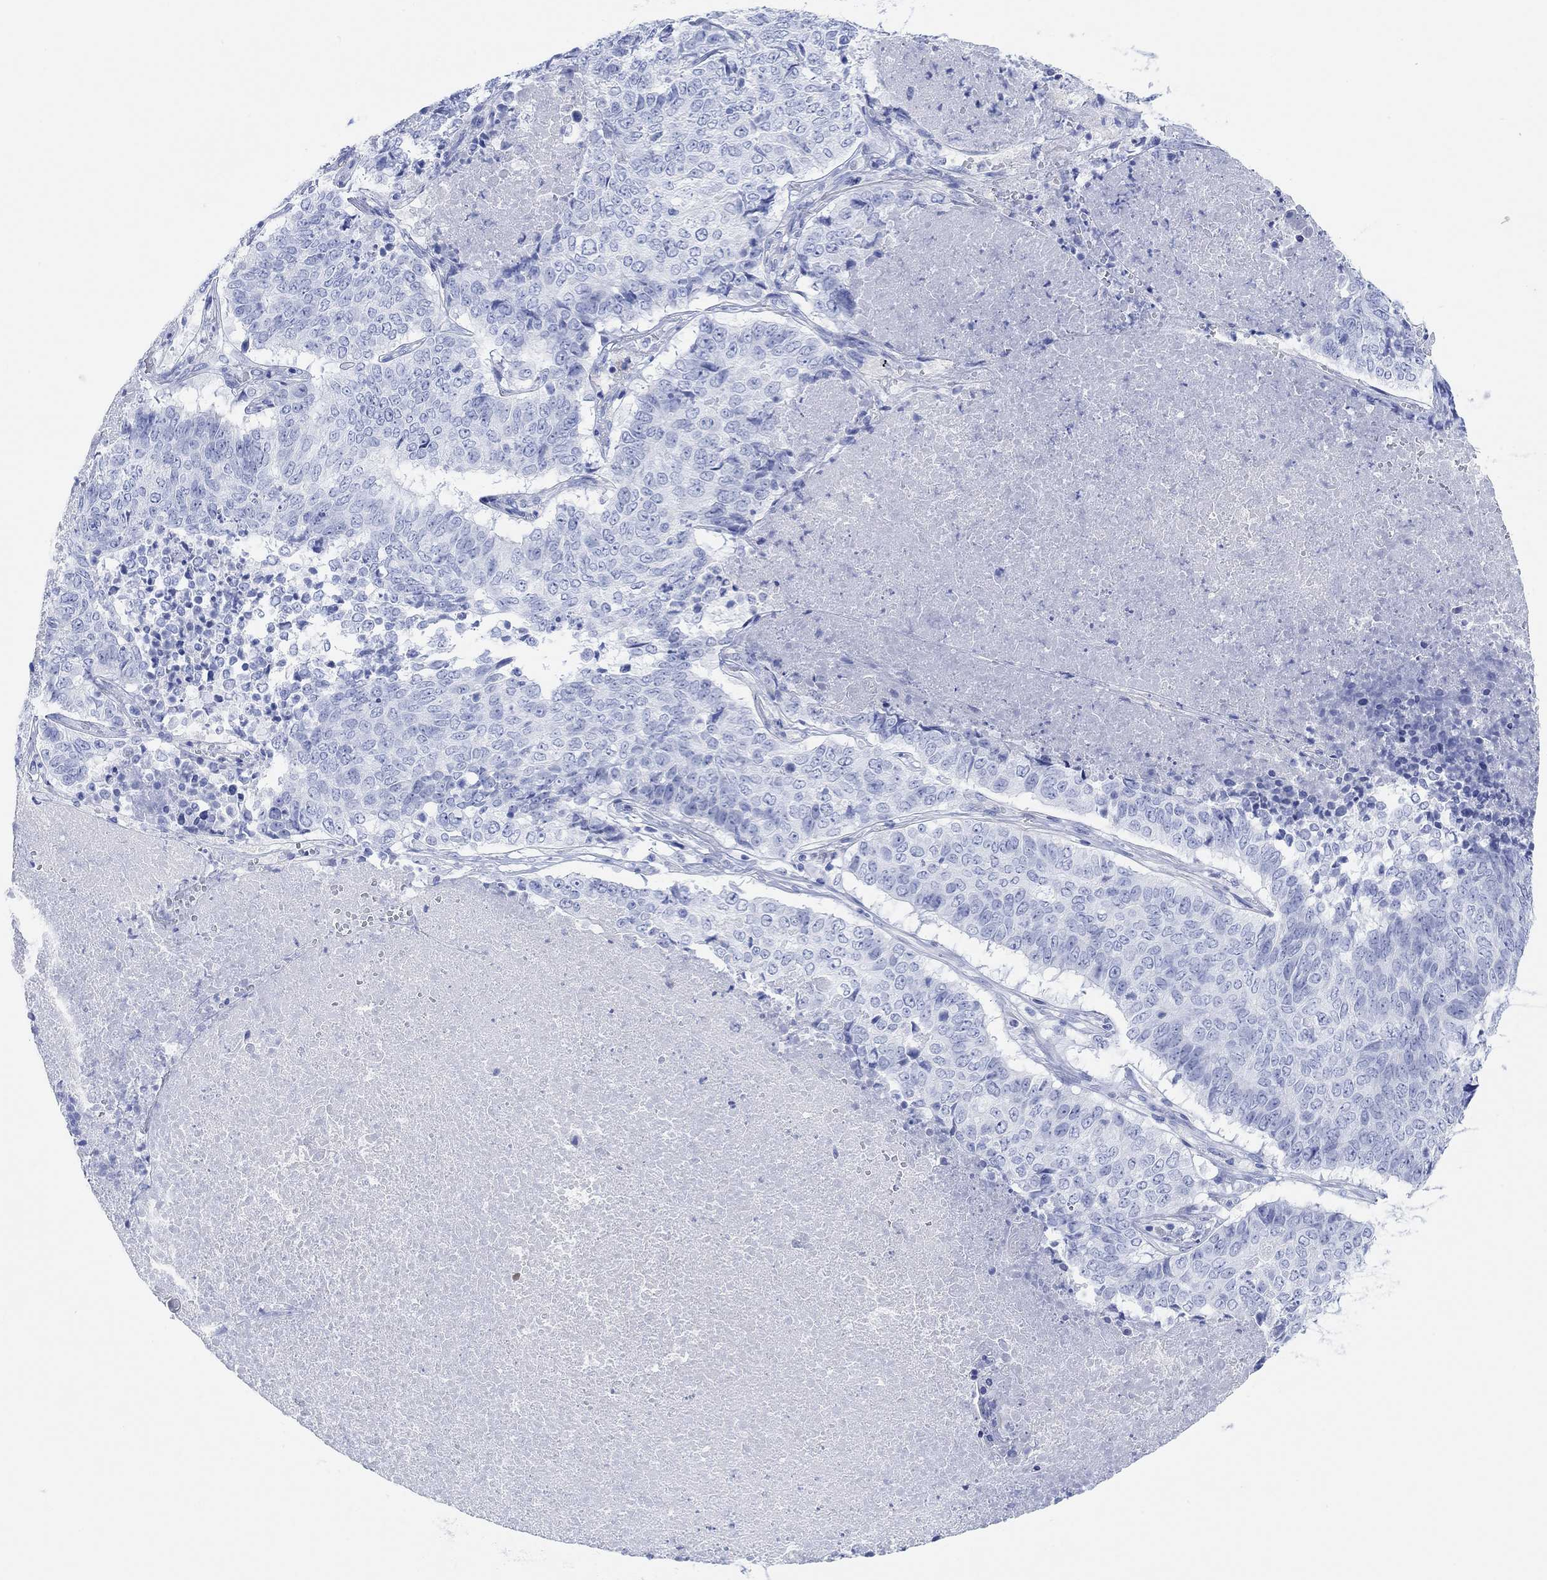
{"staining": {"intensity": "negative", "quantity": "none", "location": "none"}, "tissue": "lung cancer", "cell_type": "Tumor cells", "image_type": "cancer", "snomed": [{"axis": "morphology", "description": "Squamous cell carcinoma, NOS"}, {"axis": "topography", "description": "Lung"}], "caption": "The micrograph exhibits no significant staining in tumor cells of lung squamous cell carcinoma.", "gene": "ANKRD33", "patient": {"sex": "male", "age": 64}}